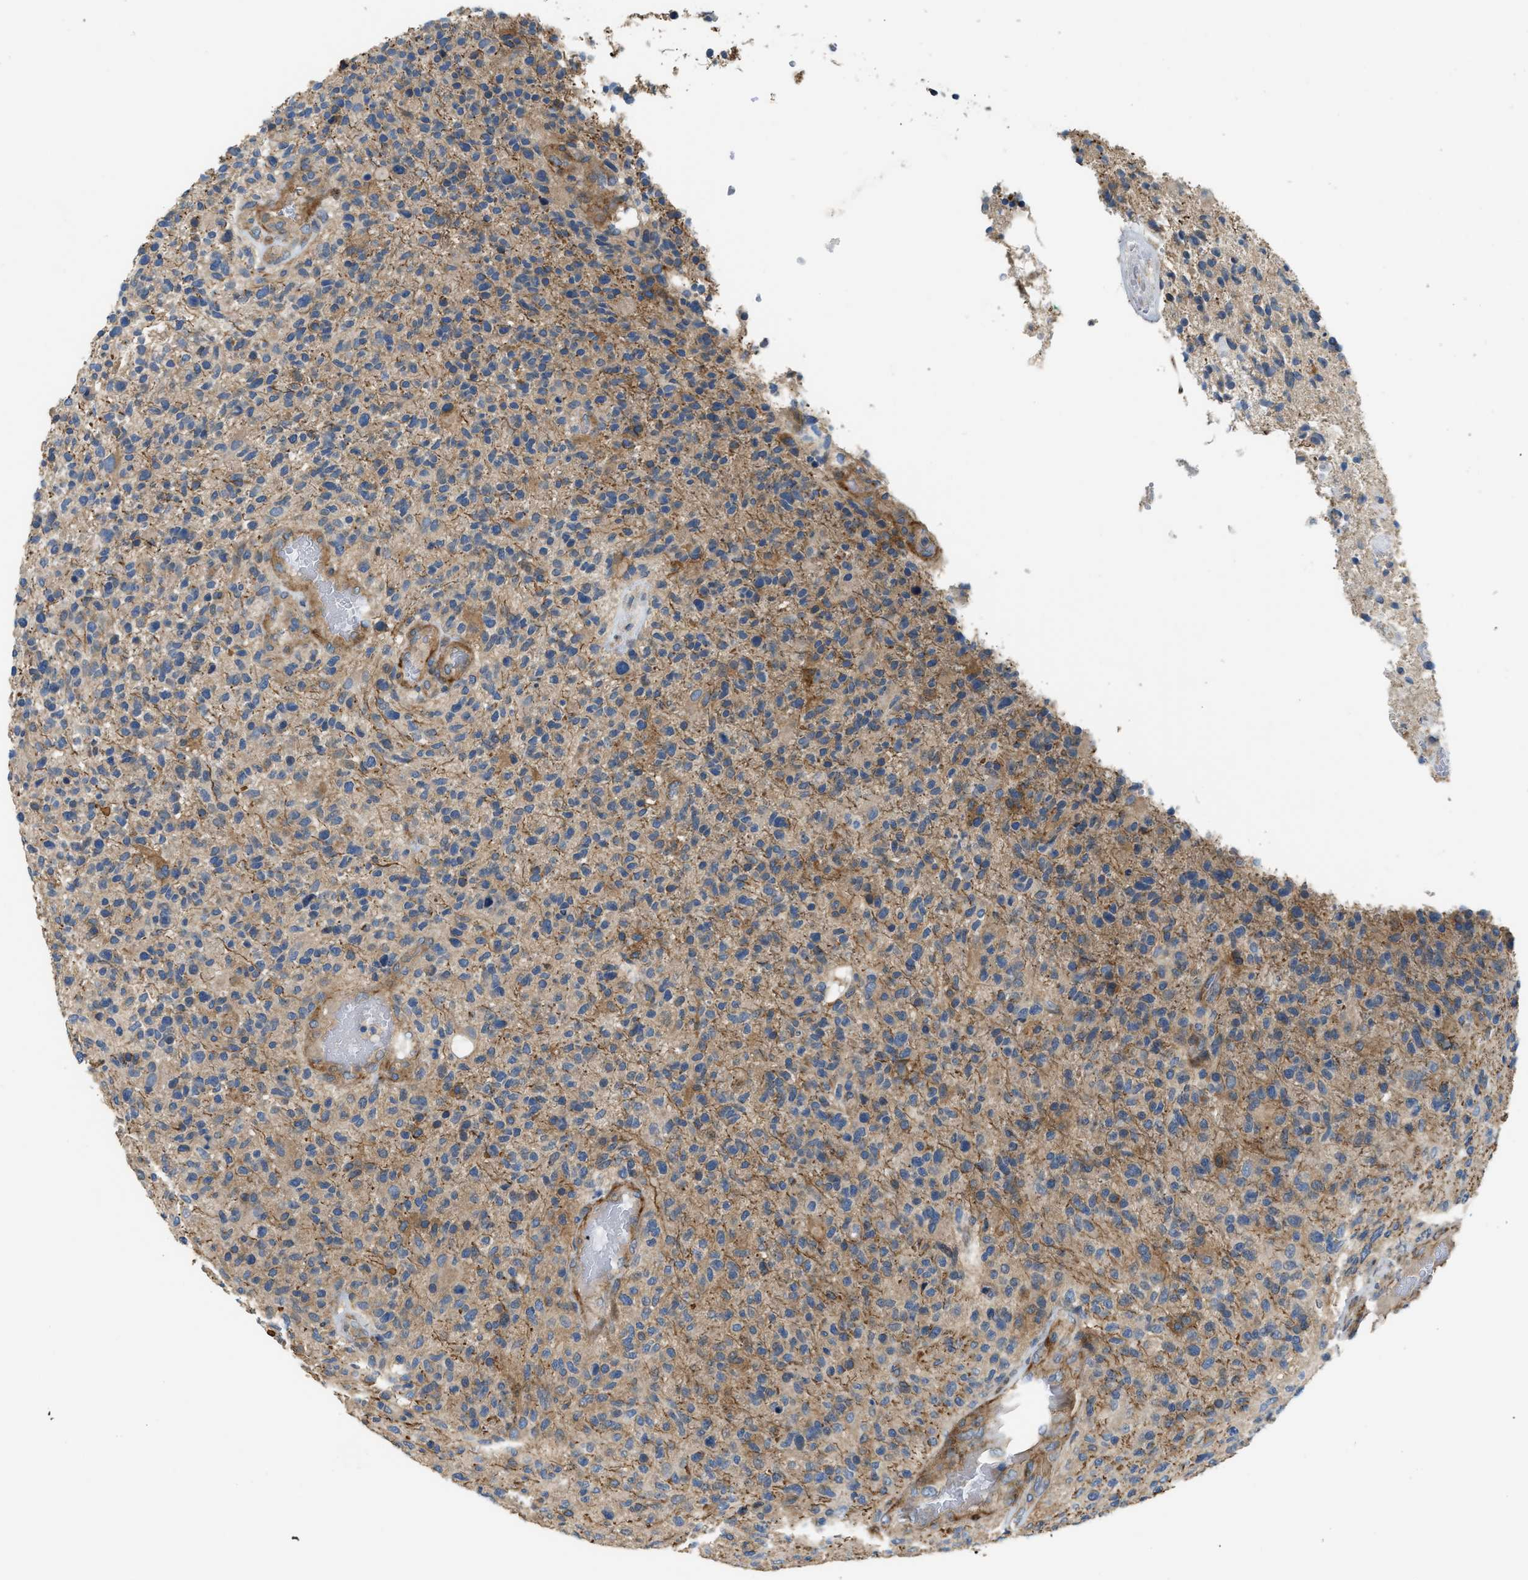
{"staining": {"intensity": "weak", "quantity": ">75%", "location": "cytoplasmic/membranous"}, "tissue": "glioma", "cell_type": "Tumor cells", "image_type": "cancer", "snomed": [{"axis": "morphology", "description": "Glioma, malignant, High grade"}, {"axis": "topography", "description": "Brain"}], "caption": "Malignant high-grade glioma stained with a brown dye displays weak cytoplasmic/membranous positive expression in about >75% of tumor cells.", "gene": "BTN3A2", "patient": {"sex": "male", "age": 72}}